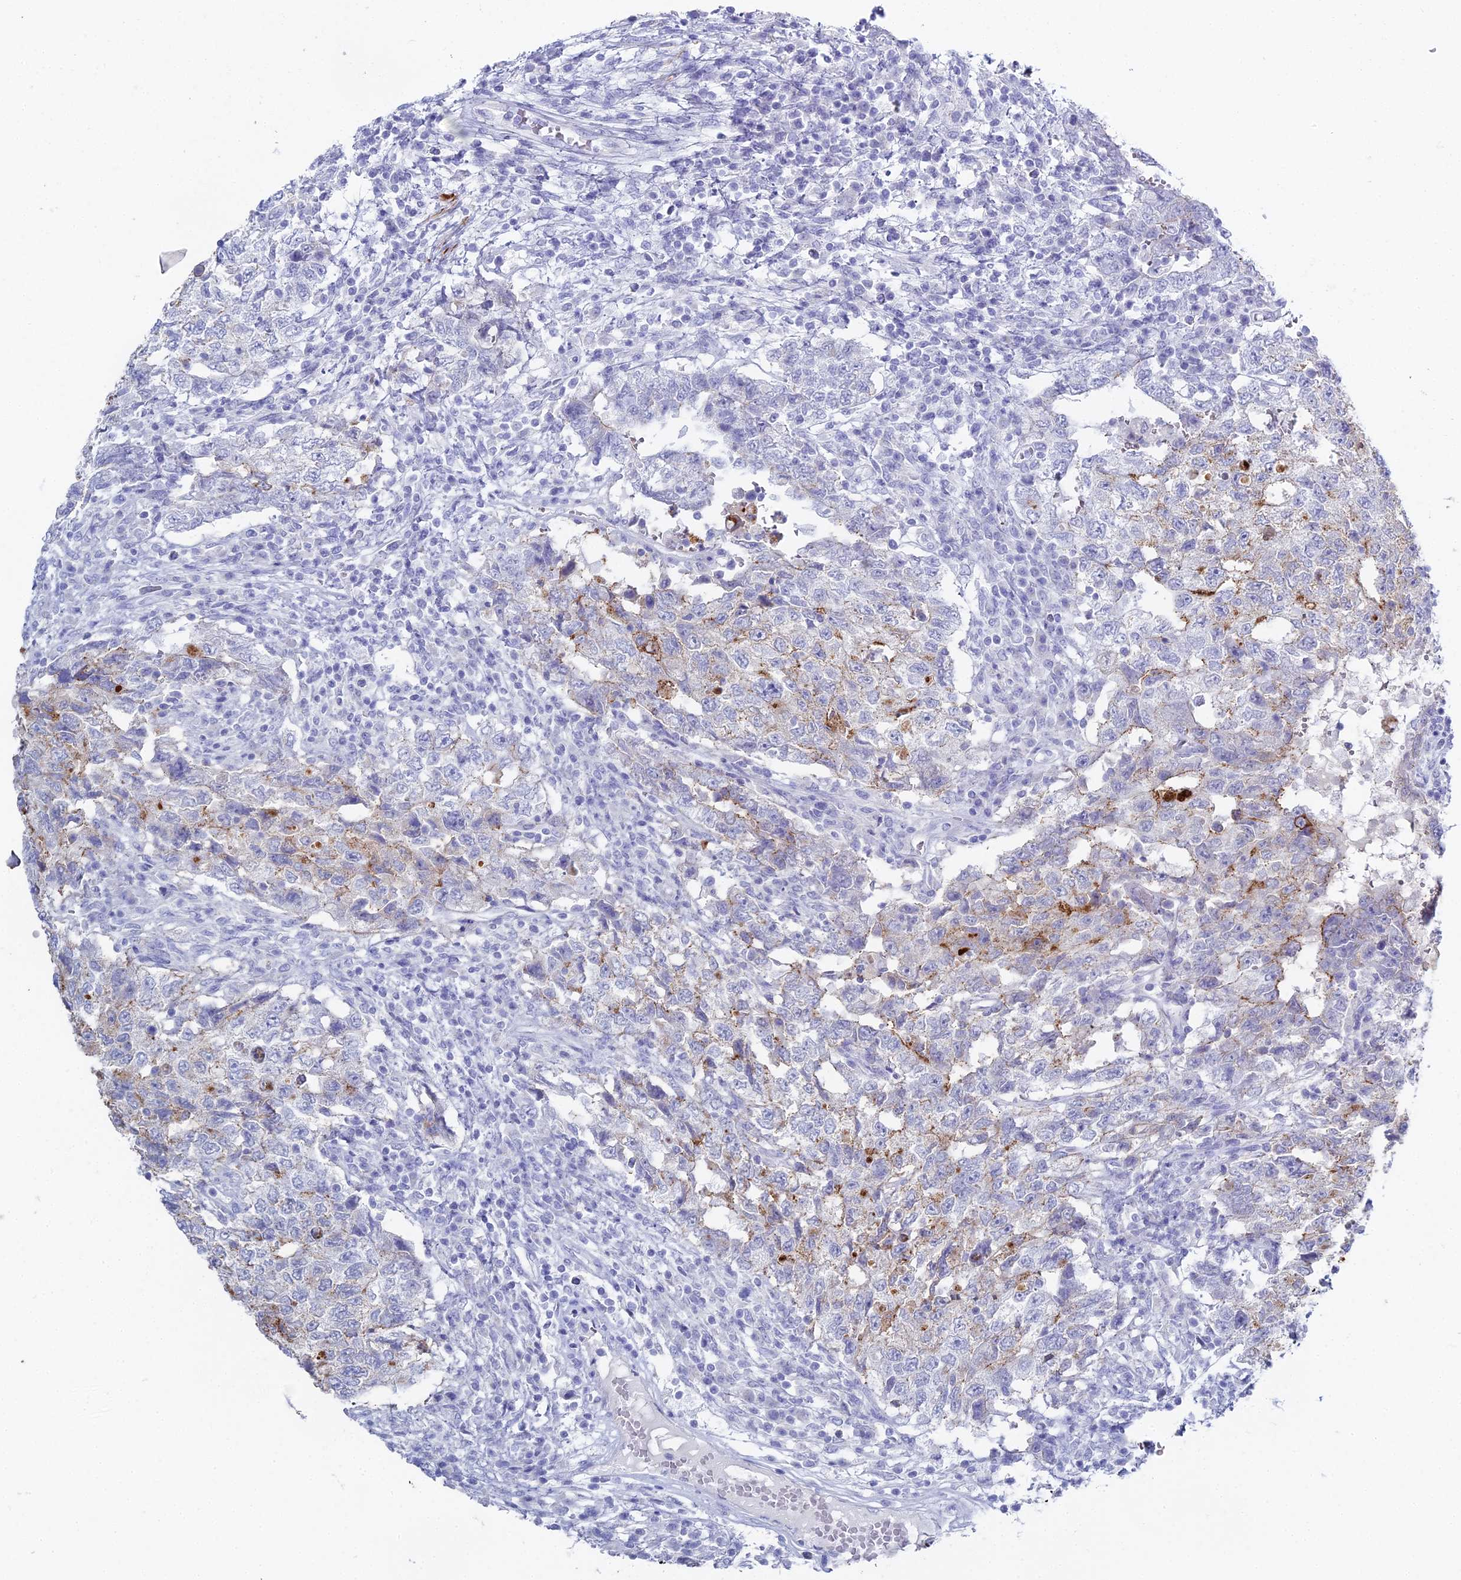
{"staining": {"intensity": "moderate", "quantity": "<25%", "location": "cytoplasmic/membranous"}, "tissue": "testis cancer", "cell_type": "Tumor cells", "image_type": "cancer", "snomed": [{"axis": "morphology", "description": "Carcinoma, Embryonal, NOS"}, {"axis": "topography", "description": "Testis"}], "caption": "Testis embryonal carcinoma stained with a brown dye exhibits moderate cytoplasmic/membranous positive positivity in approximately <25% of tumor cells.", "gene": "ALPP", "patient": {"sex": "male", "age": 26}}